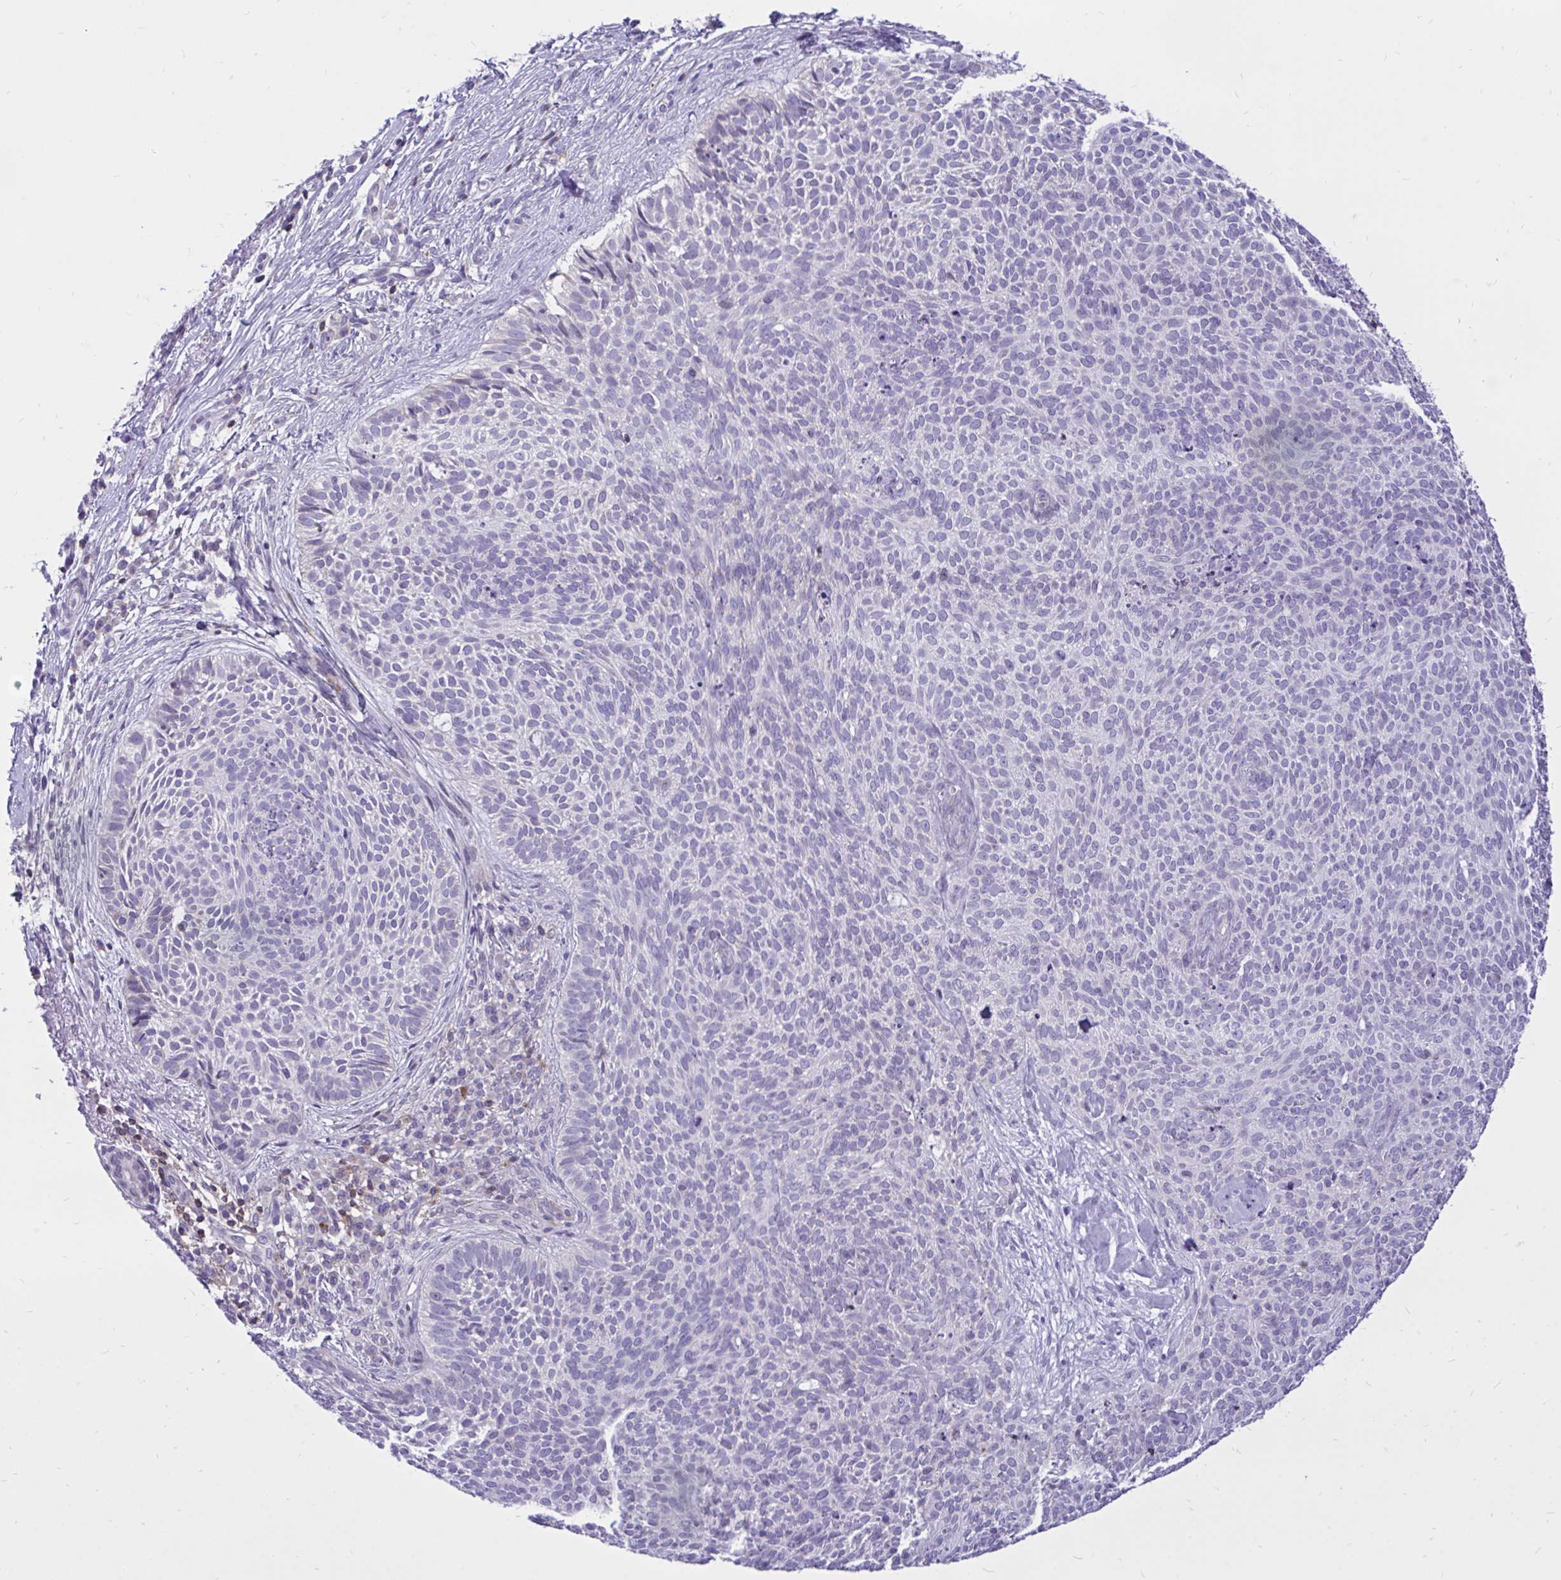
{"staining": {"intensity": "negative", "quantity": "none", "location": "none"}, "tissue": "skin cancer", "cell_type": "Tumor cells", "image_type": "cancer", "snomed": [{"axis": "morphology", "description": "Basal cell carcinoma"}, {"axis": "topography", "description": "Skin"}, {"axis": "topography", "description": "Skin of face"}], "caption": "IHC of skin cancer shows no expression in tumor cells.", "gene": "CXCL8", "patient": {"sex": "female", "age": 82}}